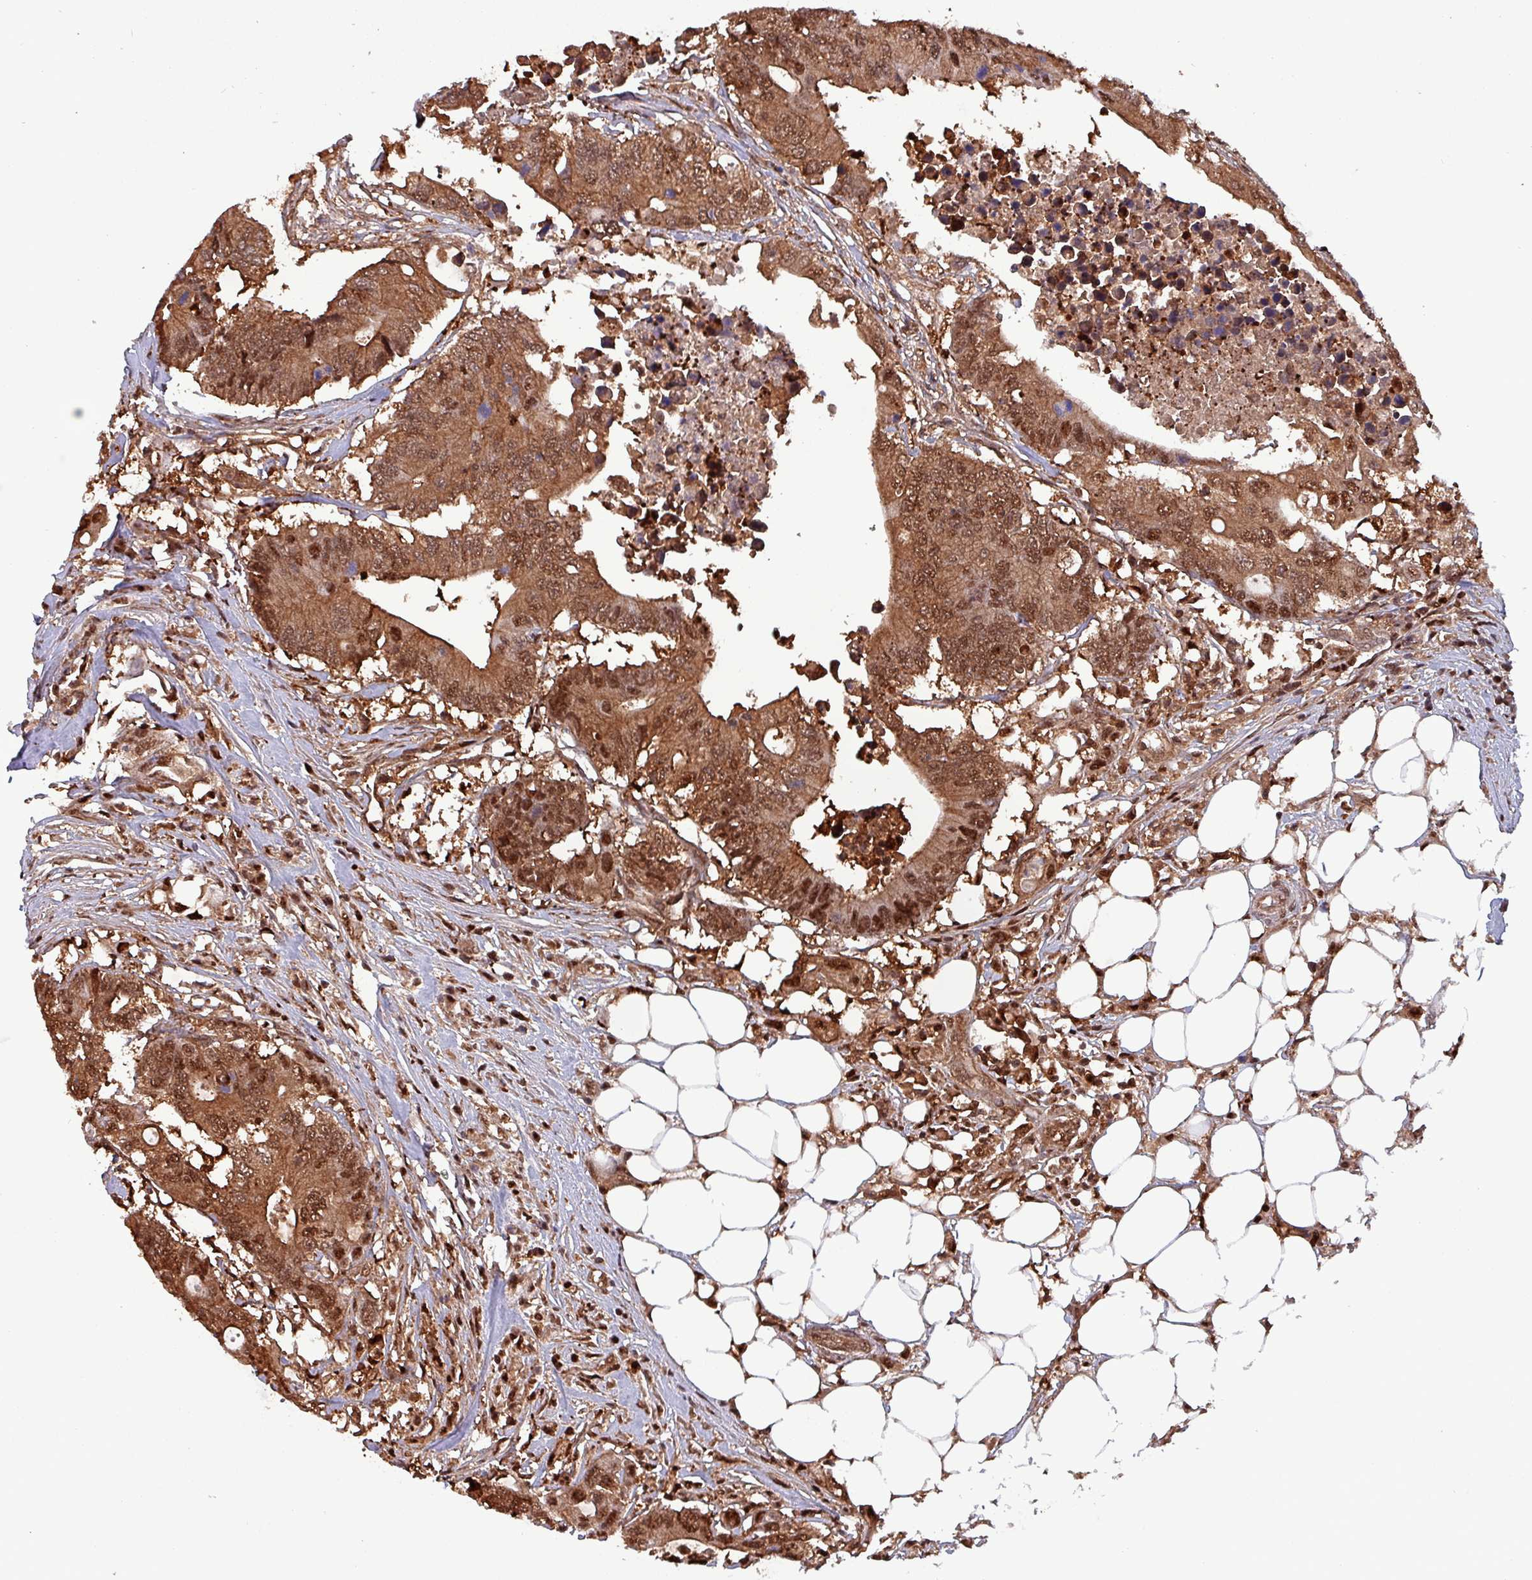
{"staining": {"intensity": "strong", "quantity": ">75%", "location": "cytoplasmic/membranous,nuclear"}, "tissue": "colorectal cancer", "cell_type": "Tumor cells", "image_type": "cancer", "snomed": [{"axis": "morphology", "description": "Adenocarcinoma, NOS"}, {"axis": "topography", "description": "Colon"}], "caption": "Immunohistochemistry (IHC) image of colorectal adenocarcinoma stained for a protein (brown), which displays high levels of strong cytoplasmic/membranous and nuclear expression in approximately >75% of tumor cells.", "gene": "PSMB8", "patient": {"sex": "male", "age": 71}}